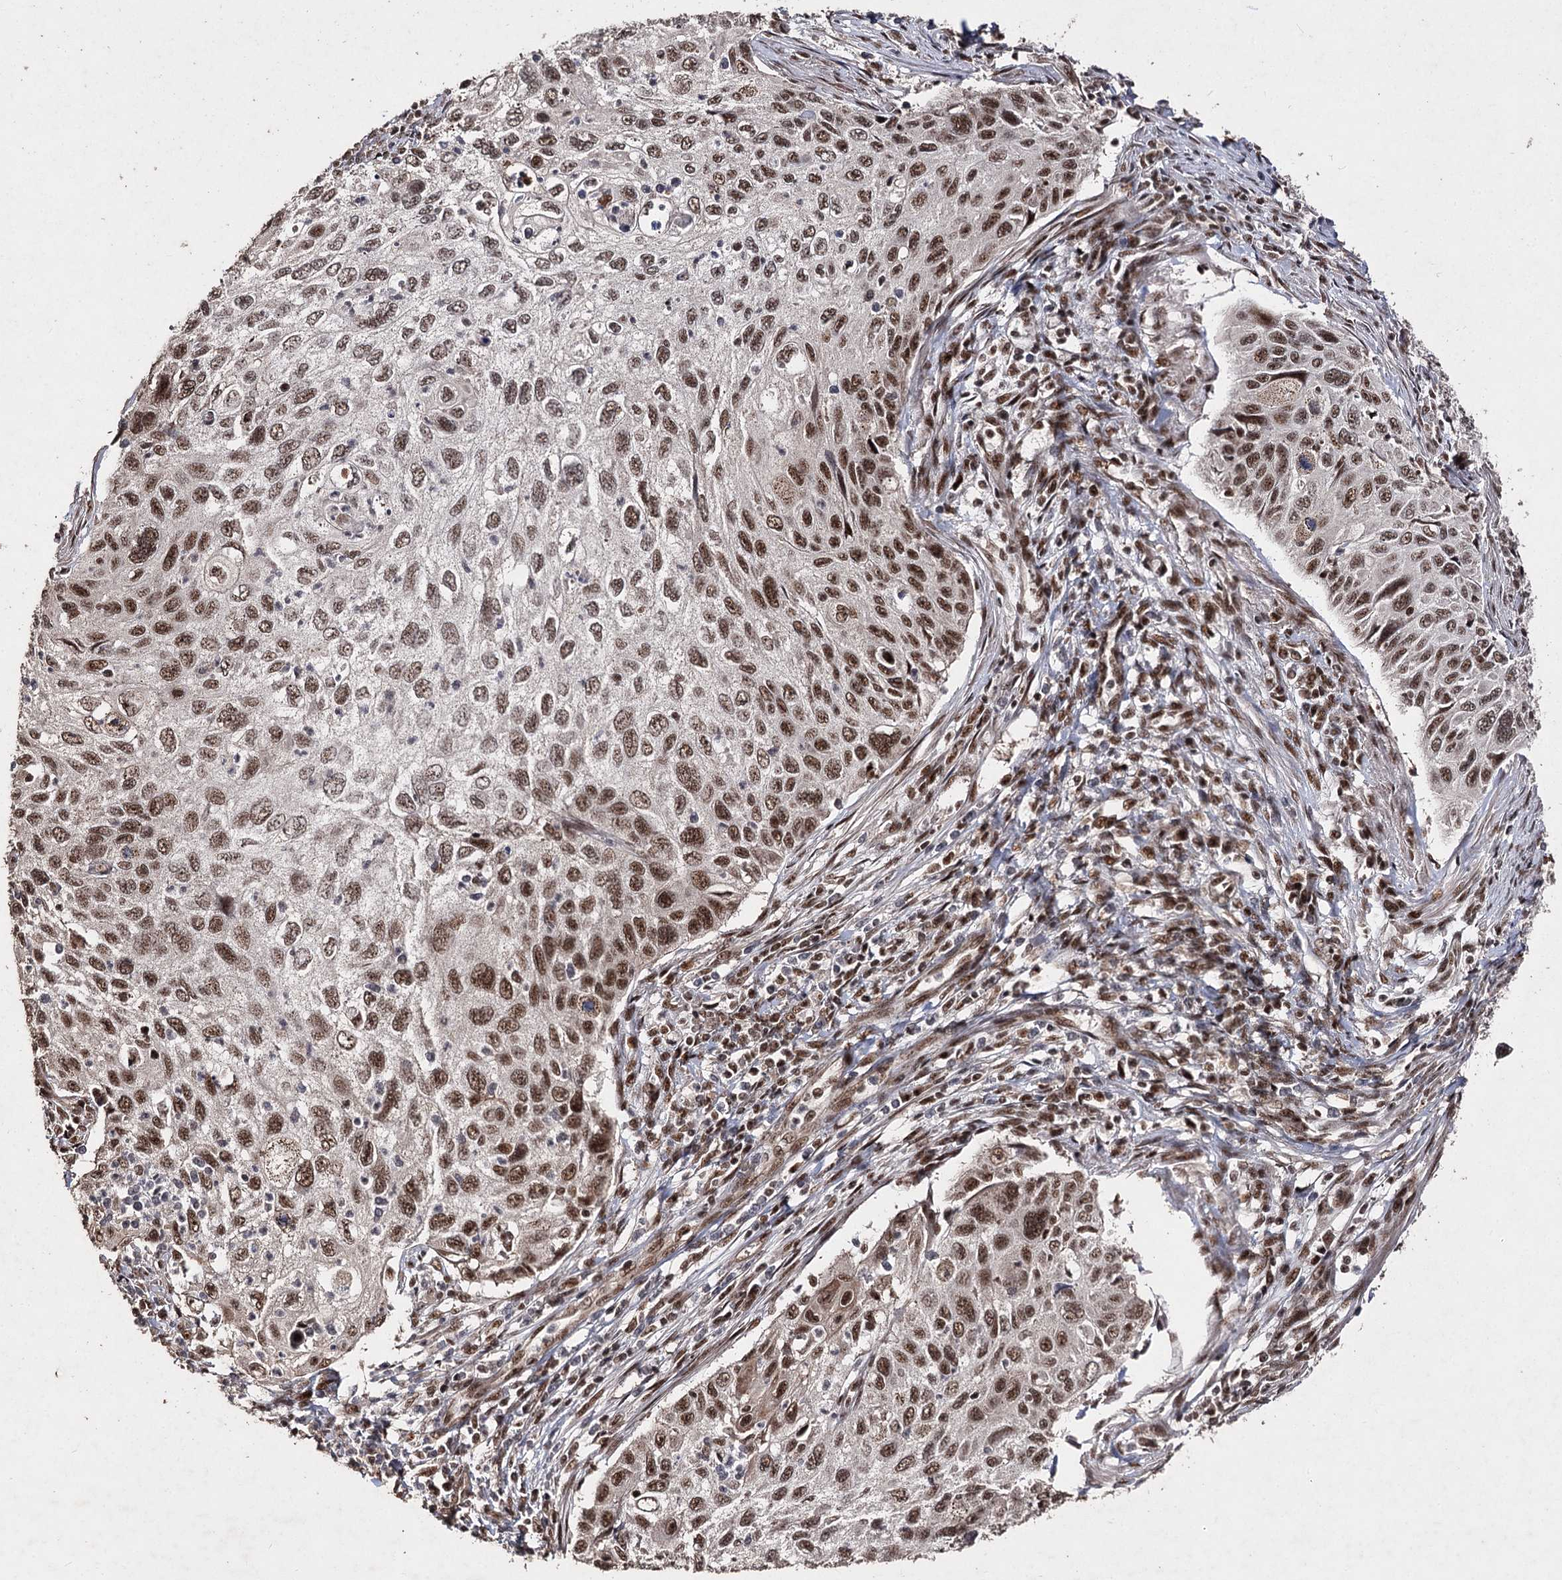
{"staining": {"intensity": "strong", "quantity": ">75%", "location": "nuclear"}, "tissue": "cervical cancer", "cell_type": "Tumor cells", "image_type": "cancer", "snomed": [{"axis": "morphology", "description": "Squamous cell carcinoma, NOS"}, {"axis": "topography", "description": "Cervix"}], "caption": "A brown stain shows strong nuclear staining of a protein in cervical squamous cell carcinoma tumor cells.", "gene": "U2SURP", "patient": {"sex": "female", "age": 70}}